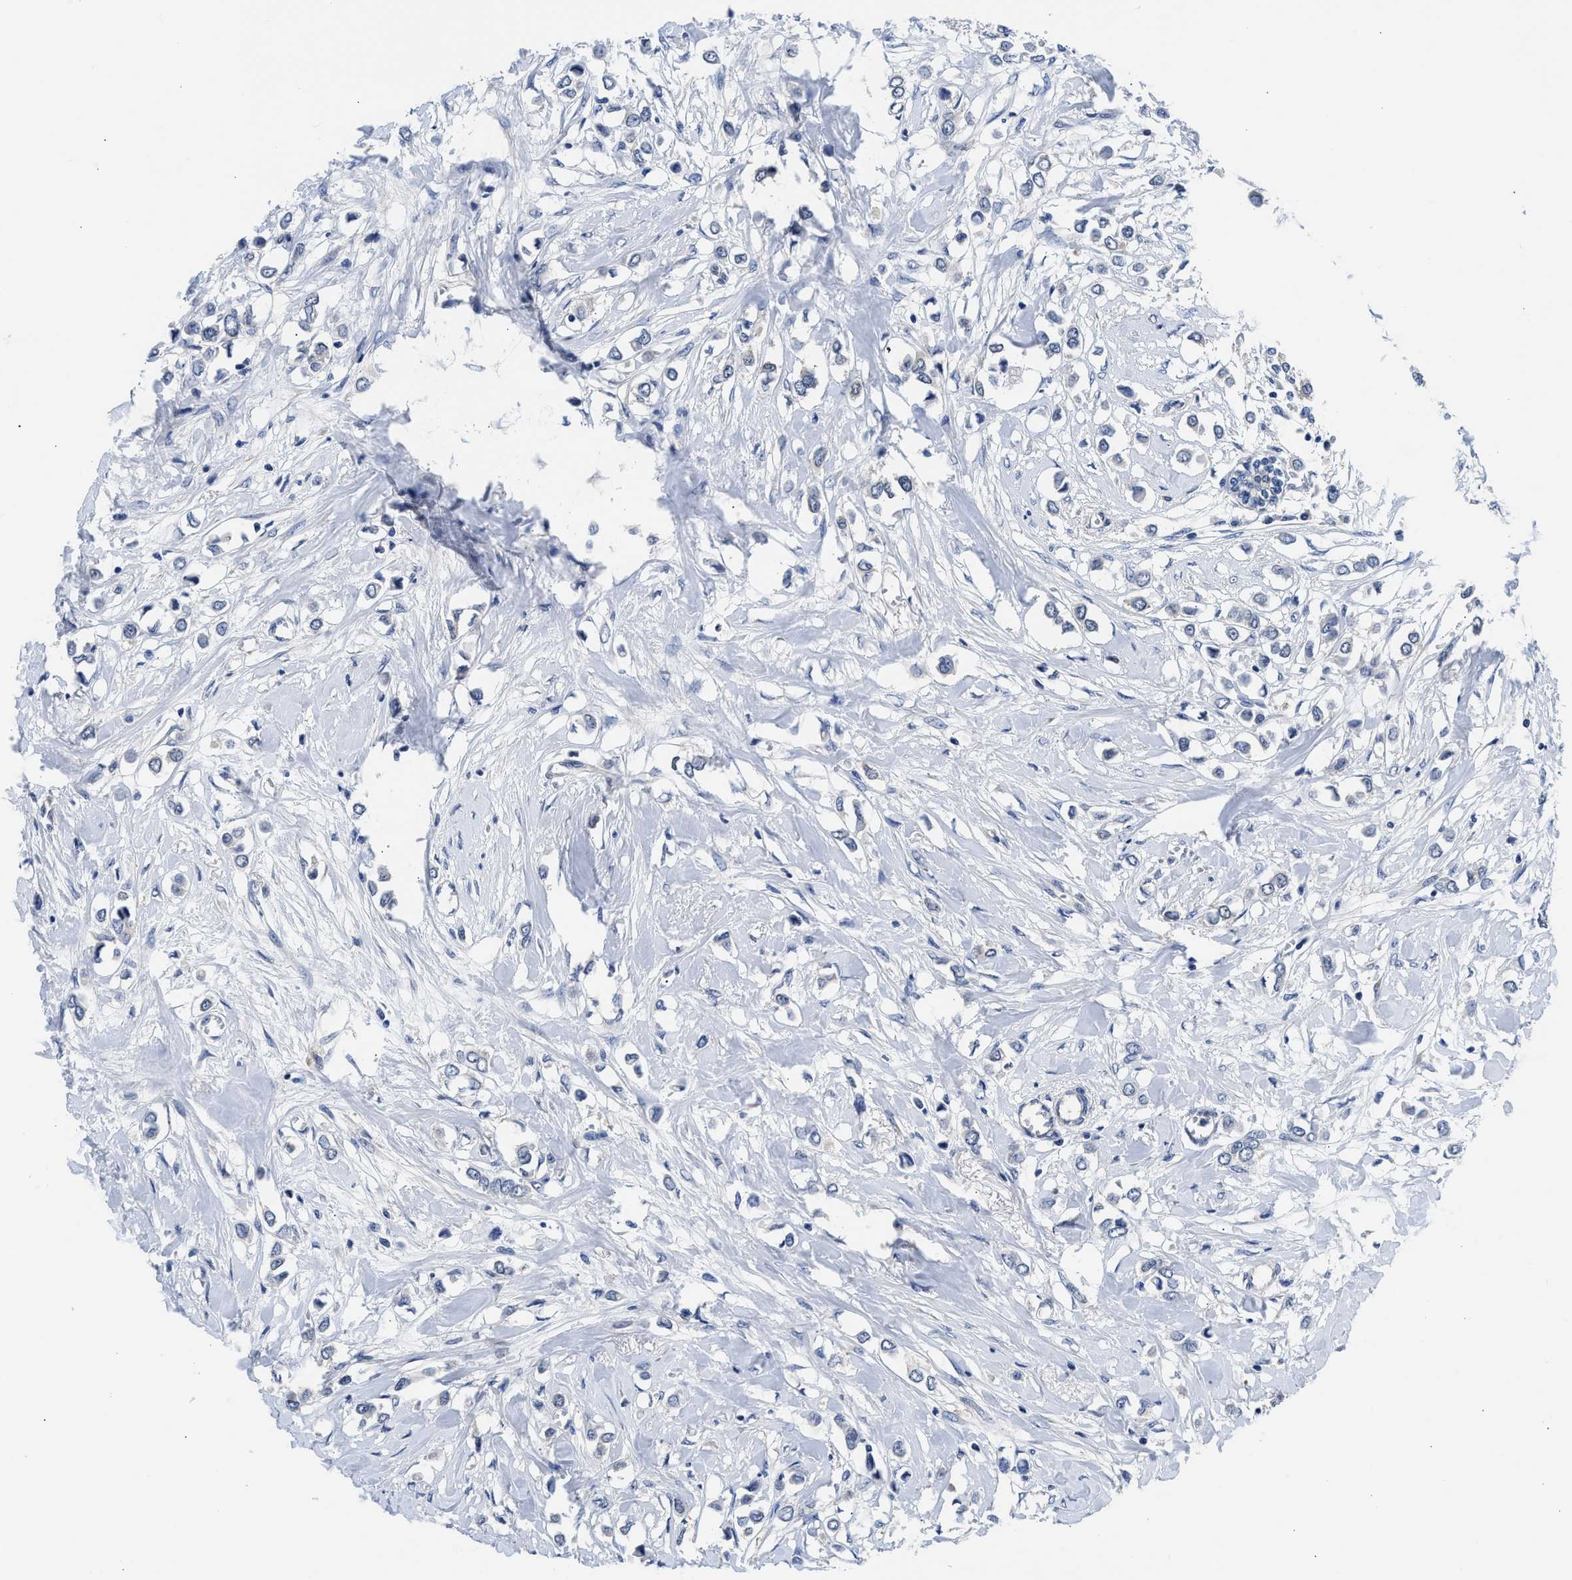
{"staining": {"intensity": "negative", "quantity": "none", "location": "none"}, "tissue": "breast cancer", "cell_type": "Tumor cells", "image_type": "cancer", "snomed": [{"axis": "morphology", "description": "Lobular carcinoma"}, {"axis": "topography", "description": "Breast"}], "caption": "Human breast lobular carcinoma stained for a protein using immunohistochemistry shows no expression in tumor cells.", "gene": "XPO5", "patient": {"sex": "female", "age": 51}}